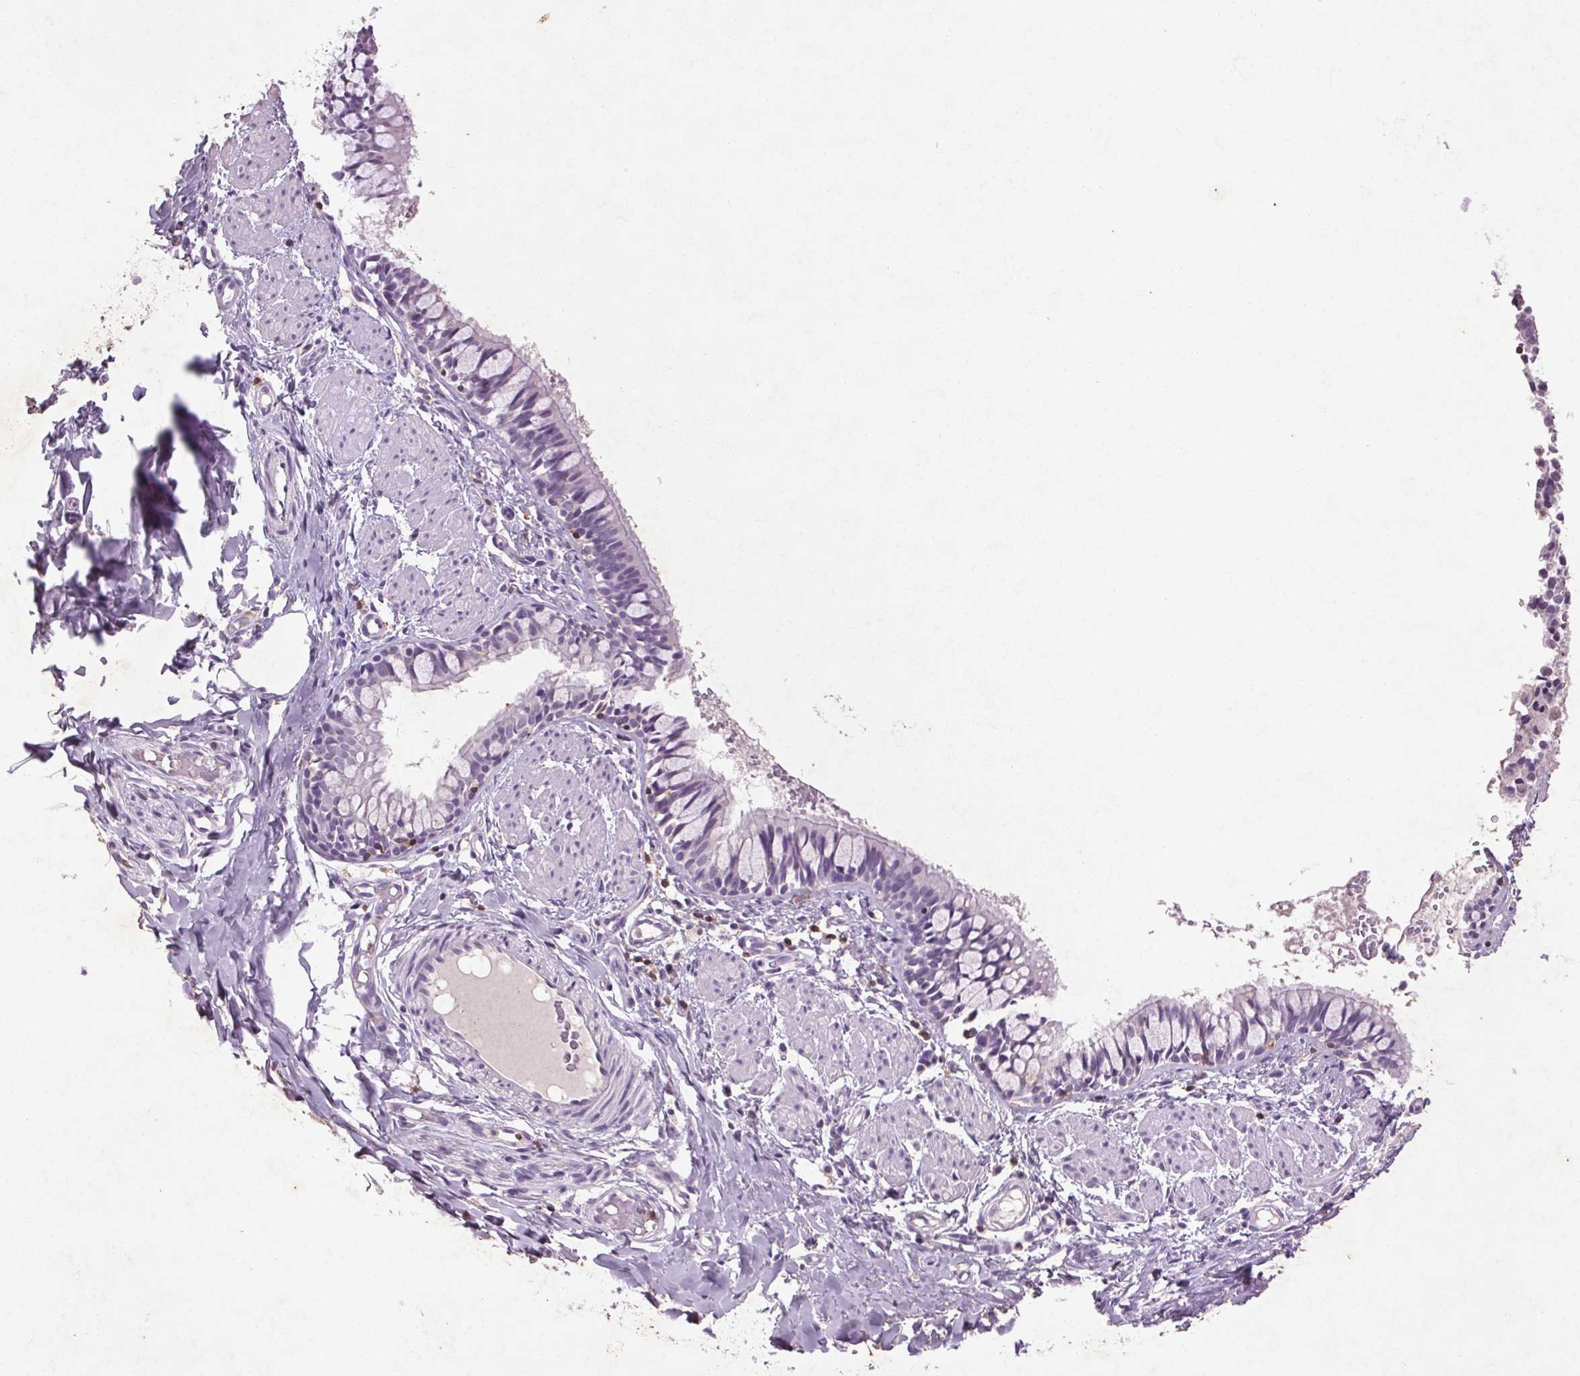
{"staining": {"intensity": "weak", "quantity": "<25%", "location": "cytoplasmic/membranous"}, "tissue": "bronchus", "cell_type": "Respiratory epithelial cells", "image_type": "normal", "snomed": [{"axis": "morphology", "description": "Normal tissue, NOS"}, {"axis": "topography", "description": "Bronchus"}], "caption": "An IHC image of normal bronchus is shown. There is no staining in respiratory epithelial cells of bronchus.", "gene": "FNDC7", "patient": {"sex": "male", "age": 1}}